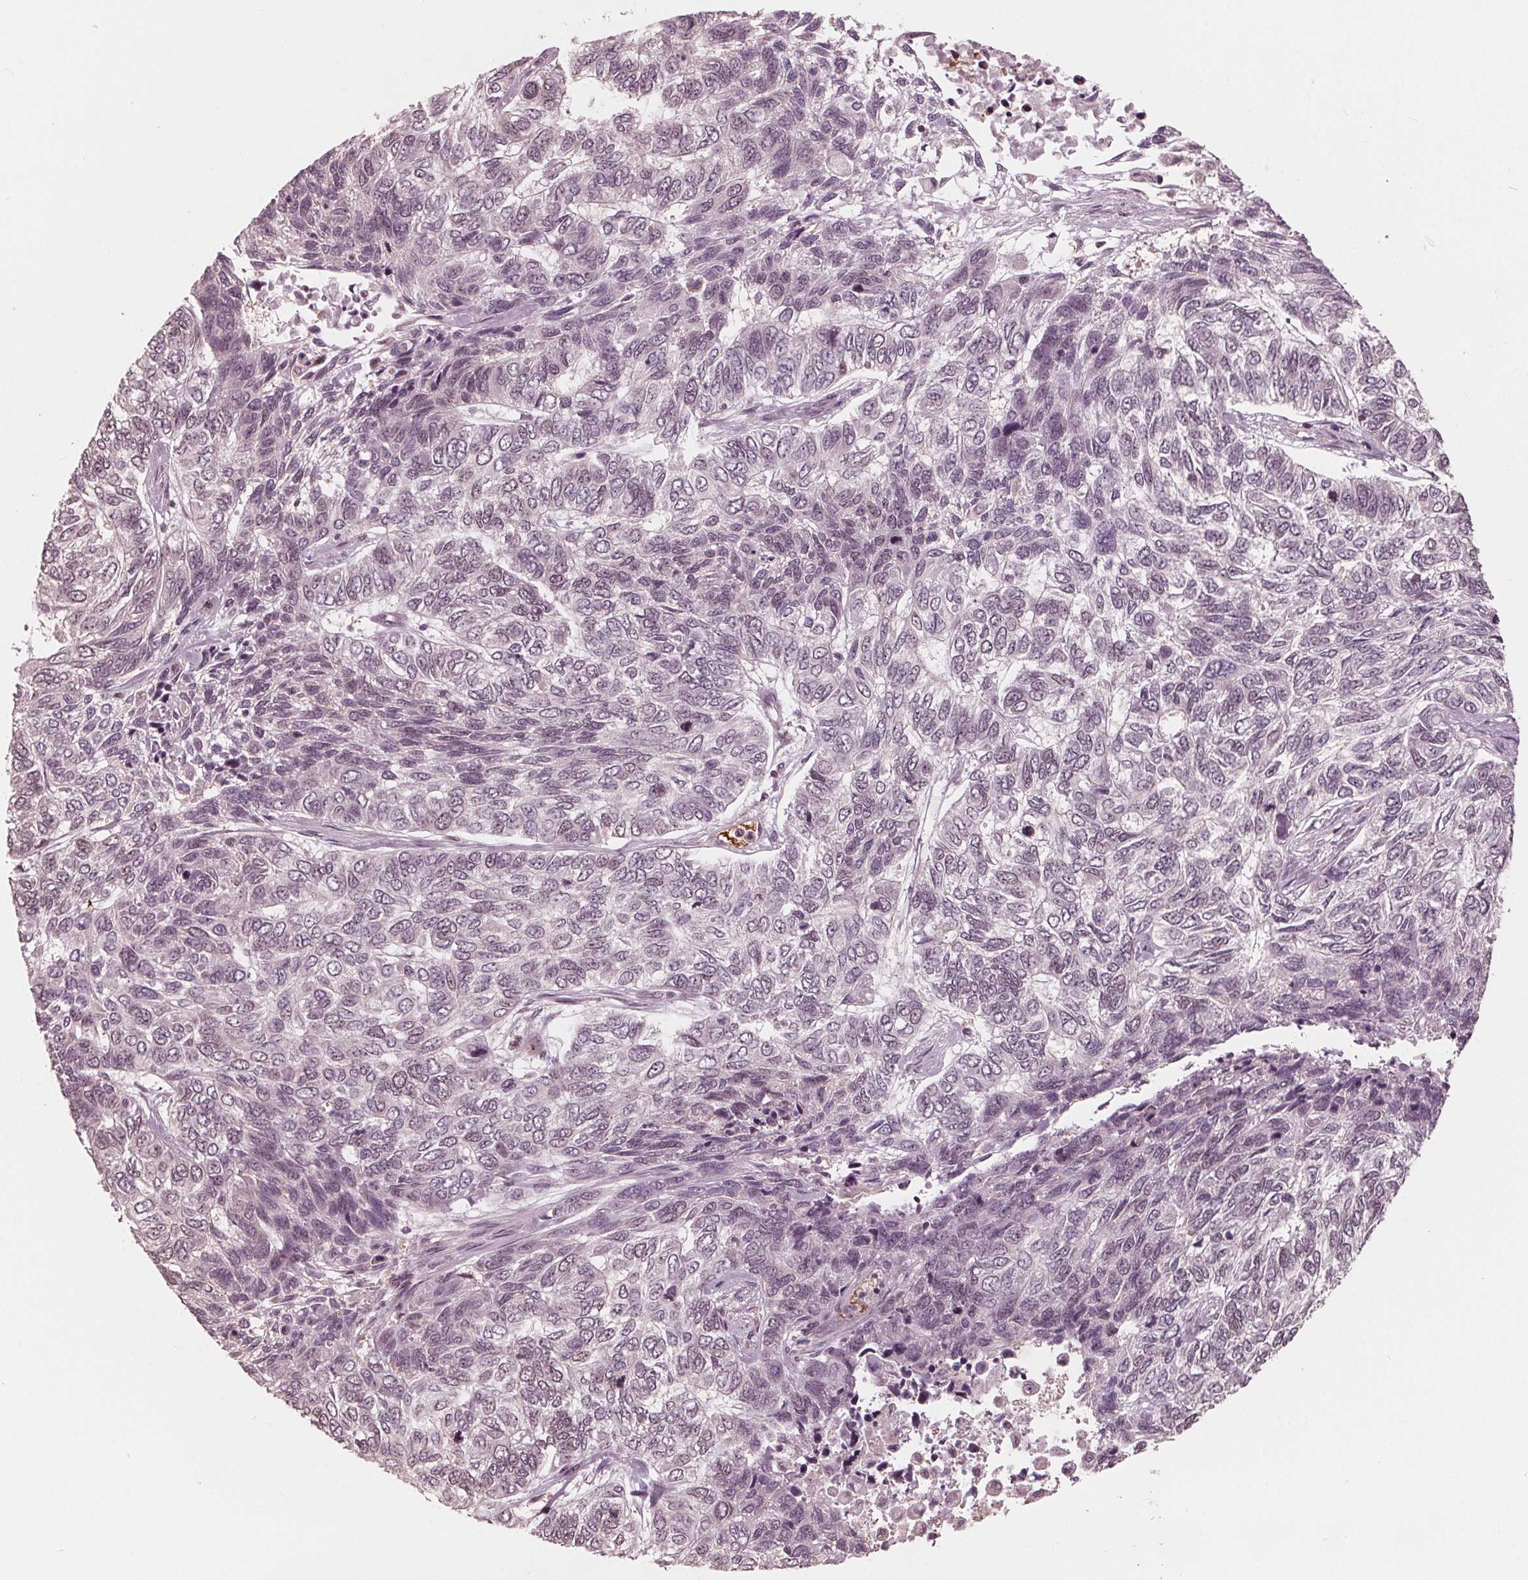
{"staining": {"intensity": "negative", "quantity": "none", "location": "none"}, "tissue": "skin cancer", "cell_type": "Tumor cells", "image_type": "cancer", "snomed": [{"axis": "morphology", "description": "Basal cell carcinoma"}, {"axis": "topography", "description": "Skin"}], "caption": "High magnification brightfield microscopy of skin cancer (basal cell carcinoma) stained with DAB (3,3'-diaminobenzidine) (brown) and counterstained with hematoxylin (blue): tumor cells show no significant positivity.", "gene": "HIRIP3", "patient": {"sex": "female", "age": 65}}